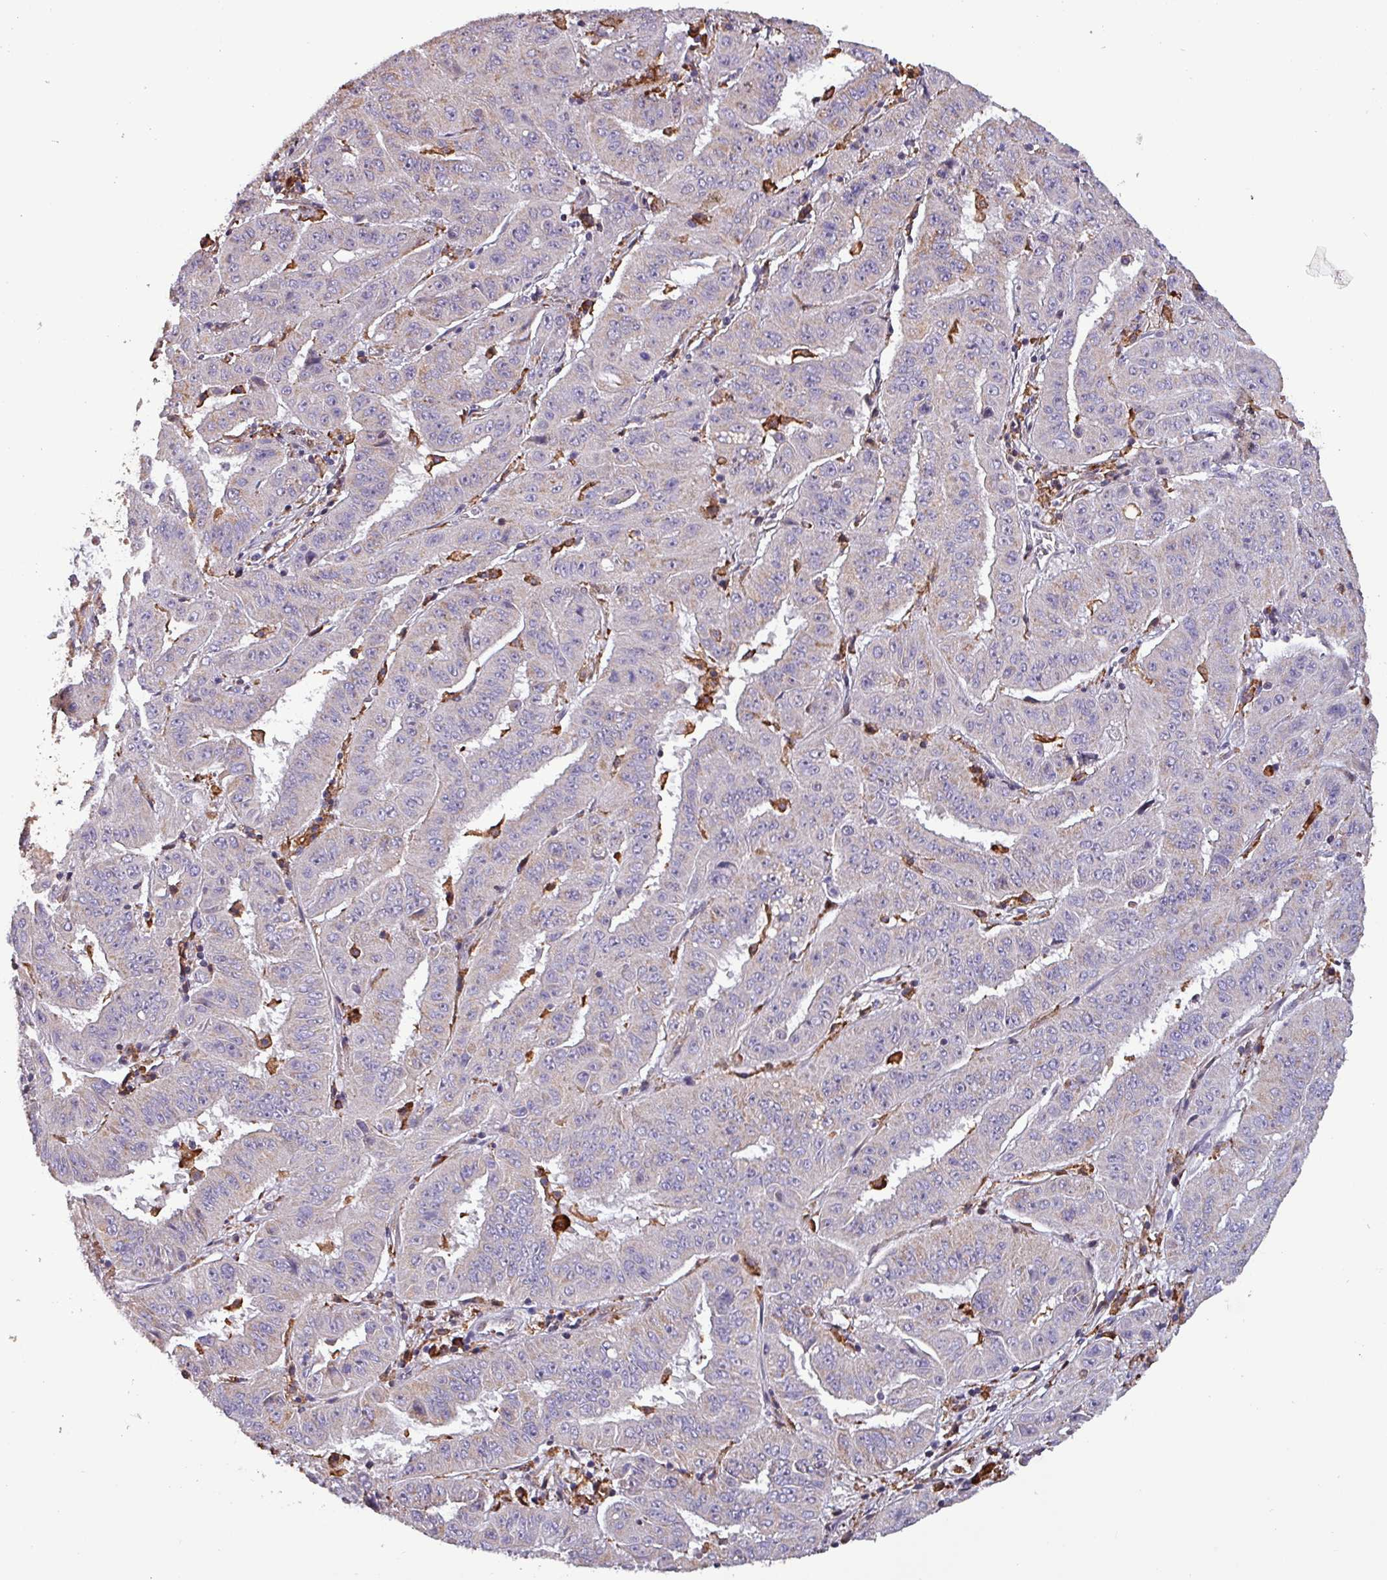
{"staining": {"intensity": "weak", "quantity": "<25%", "location": "cytoplasmic/membranous"}, "tissue": "pancreatic cancer", "cell_type": "Tumor cells", "image_type": "cancer", "snomed": [{"axis": "morphology", "description": "Adenocarcinoma, NOS"}, {"axis": "topography", "description": "Pancreas"}], "caption": "This is an IHC image of pancreatic cancer (adenocarcinoma). There is no positivity in tumor cells.", "gene": "SCIN", "patient": {"sex": "male", "age": 63}}